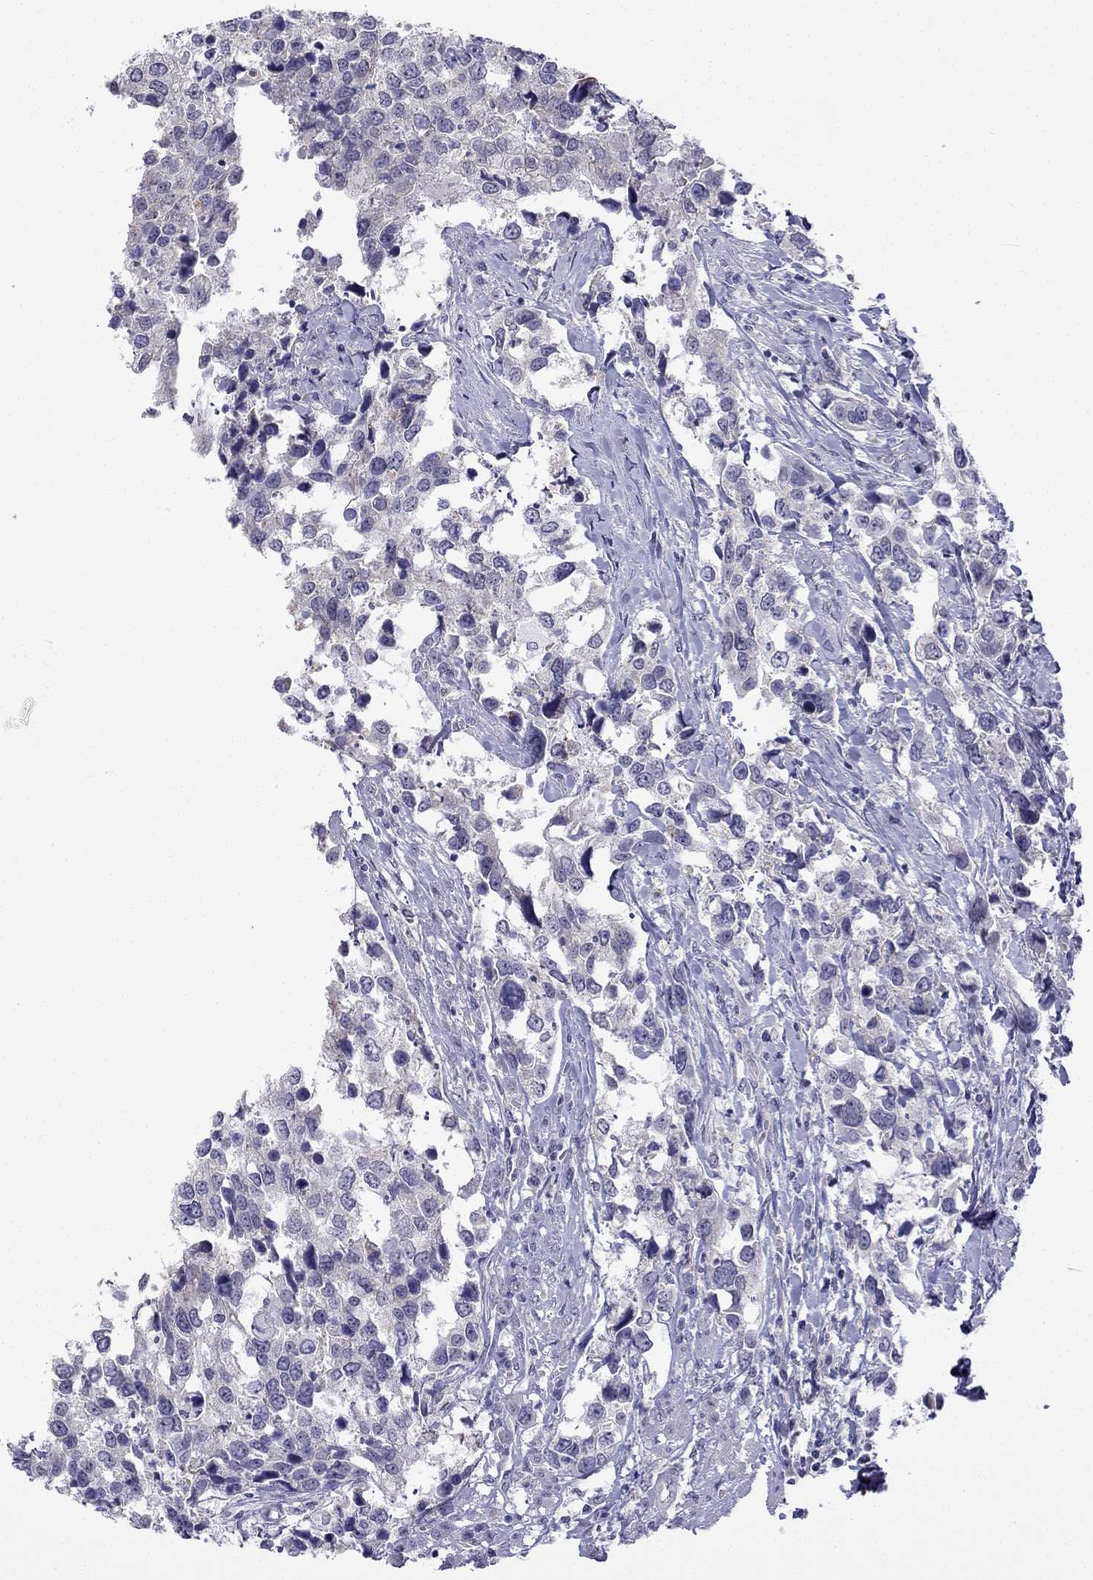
{"staining": {"intensity": "negative", "quantity": "none", "location": "none"}, "tissue": "urothelial cancer", "cell_type": "Tumor cells", "image_type": "cancer", "snomed": [{"axis": "morphology", "description": "Urothelial carcinoma, NOS"}, {"axis": "morphology", "description": "Urothelial carcinoma, High grade"}, {"axis": "topography", "description": "Urinary bladder"}], "caption": "This is an immunohistochemistry photomicrograph of human urothelial cancer. There is no expression in tumor cells.", "gene": "C5orf49", "patient": {"sex": "male", "age": 63}}